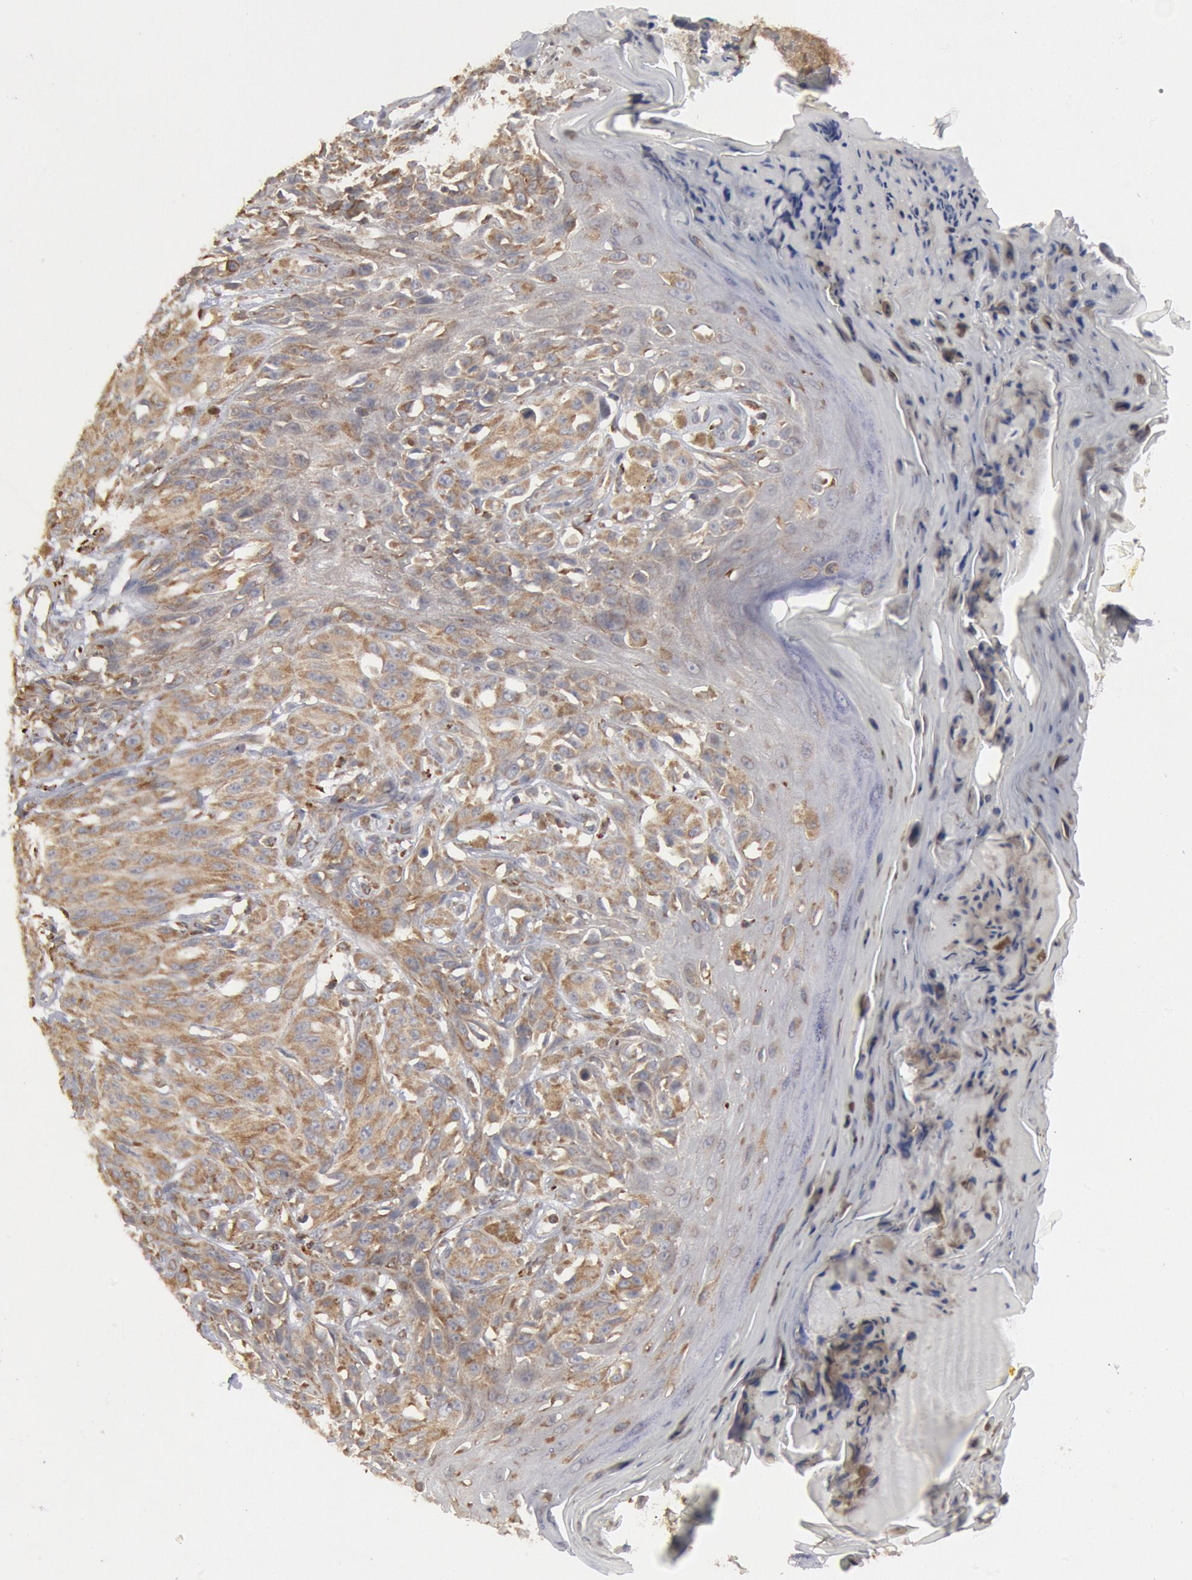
{"staining": {"intensity": "moderate", "quantity": ">75%", "location": "cytoplasmic/membranous"}, "tissue": "melanoma", "cell_type": "Tumor cells", "image_type": "cancer", "snomed": [{"axis": "morphology", "description": "Malignant melanoma, NOS"}, {"axis": "topography", "description": "Skin"}], "caption": "Immunohistochemical staining of malignant melanoma exhibits medium levels of moderate cytoplasmic/membranous expression in approximately >75% of tumor cells.", "gene": "OSBPL8", "patient": {"sex": "female", "age": 77}}